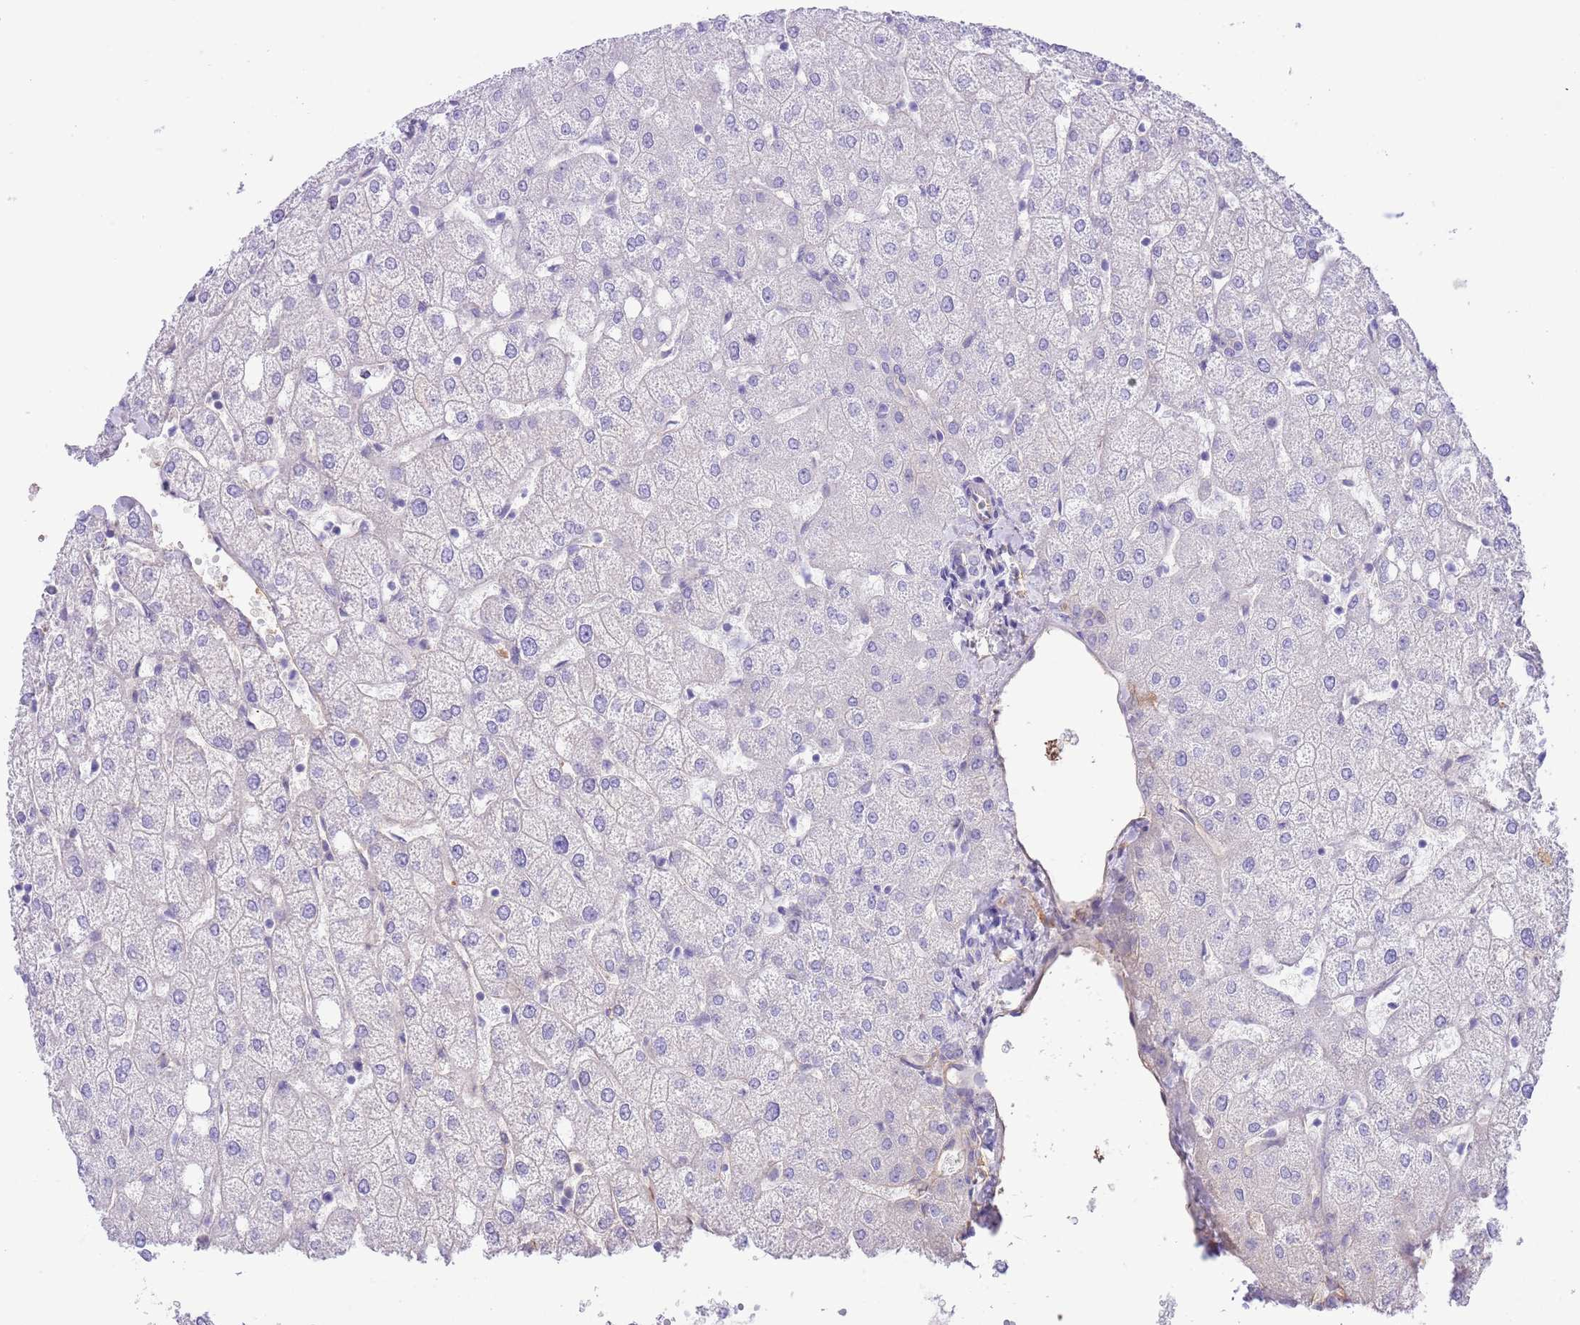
{"staining": {"intensity": "negative", "quantity": "none", "location": "none"}, "tissue": "liver", "cell_type": "Cholangiocytes", "image_type": "normal", "snomed": [{"axis": "morphology", "description": "Normal tissue, NOS"}, {"axis": "topography", "description": "Liver"}], "caption": "Benign liver was stained to show a protein in brown. There is no significant positivity in cholangiocytes.", "gene": "IGF1", "patient": {"sex": "female", "age": 54}}